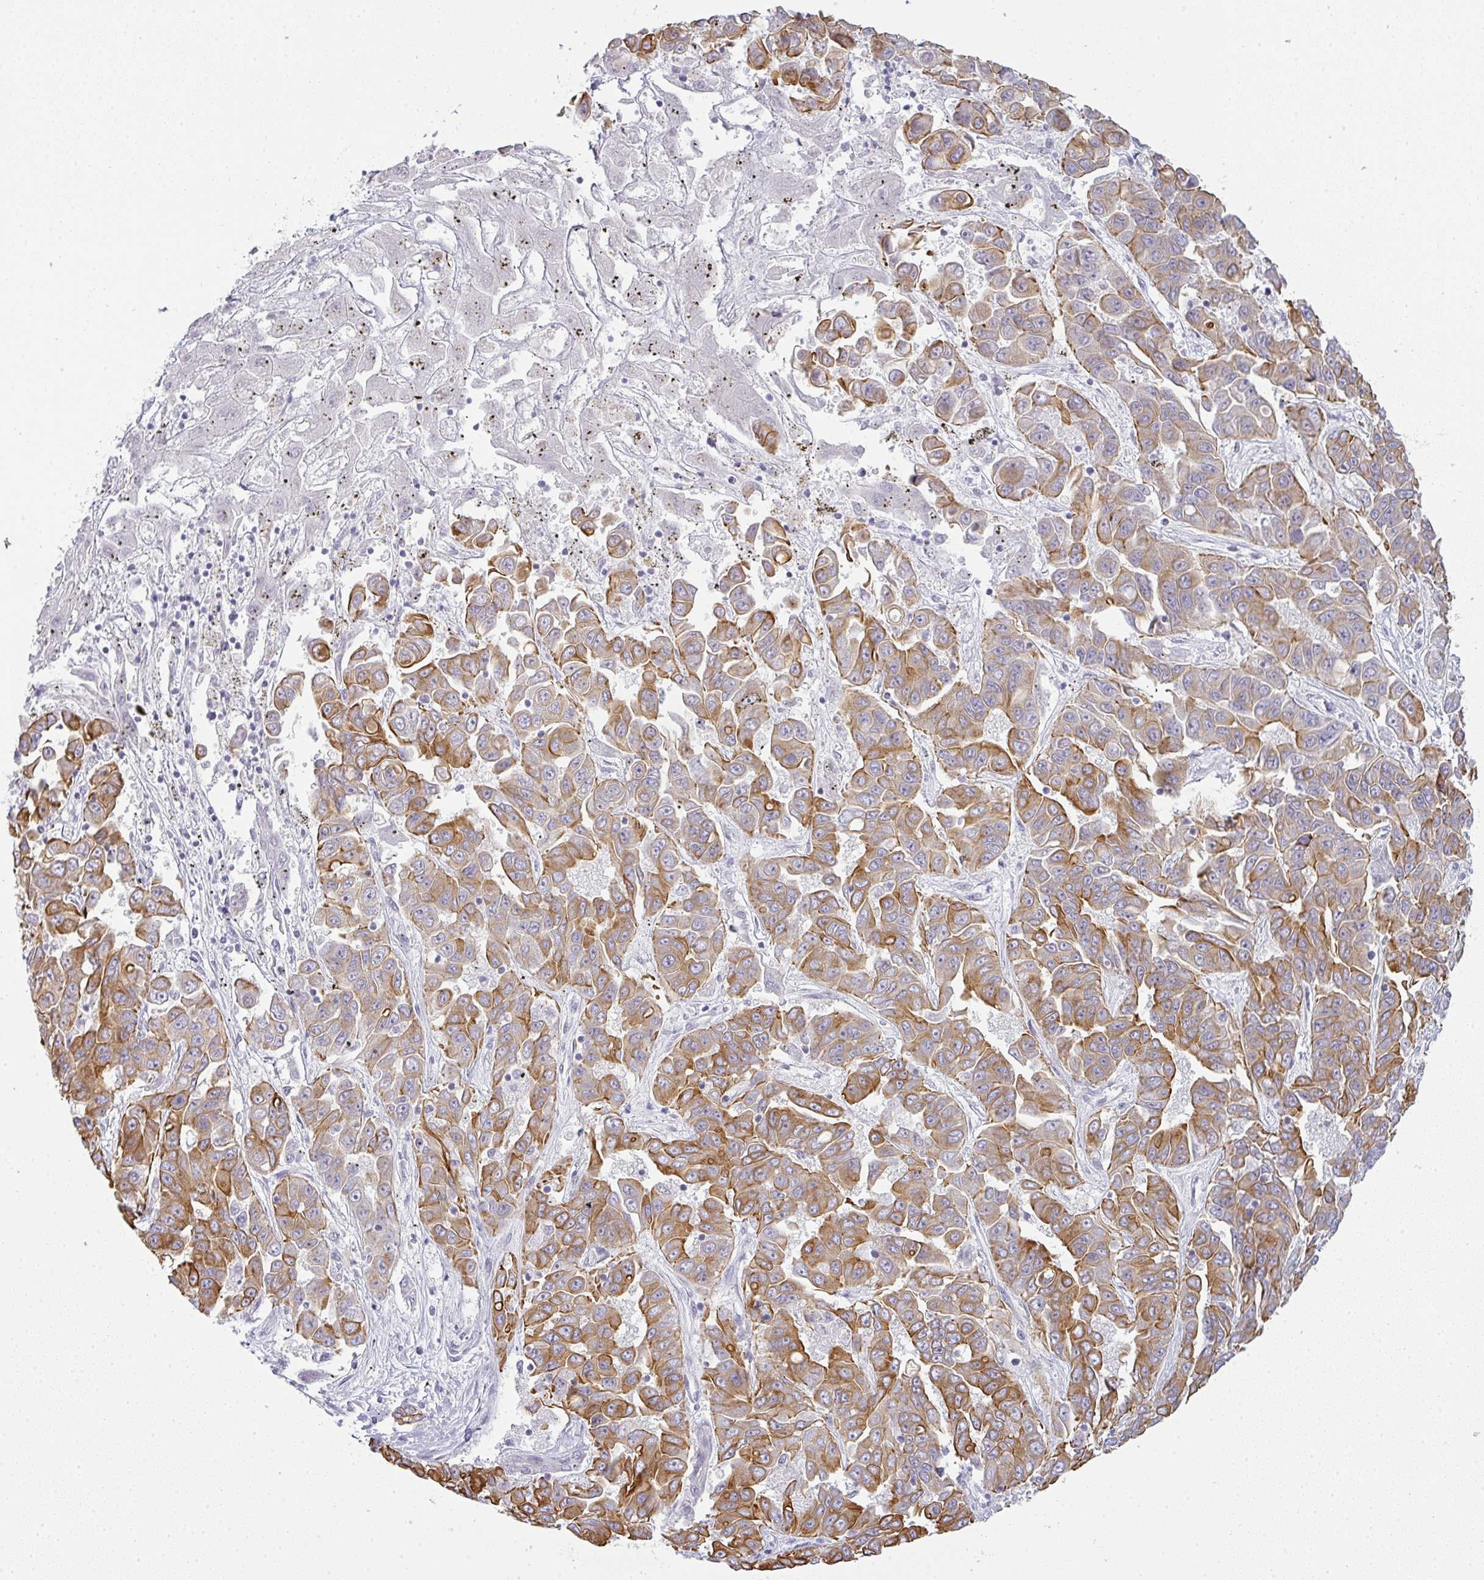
{"staining": {"intensity": "moderate", "quantity": ">75%", "location": "cytoplasmic/membranous"}, "tissue": "liver cancer", "cell_type": "Tumor cells", "image_type": "cancer", "snomed": [{"axis": "morphology", "description": "Cholangiocarcinoma"}, {"axis": "topography", "description": "Liver"}], "caption": "About >75% of tumor cells in human liver cancer reveal moderate cytoplasmic/membranous protein staining as visualized by brown immunohistochemical staining.", "gene": "SIRPB2", "patient": {"sex": "female", "age": 52}}